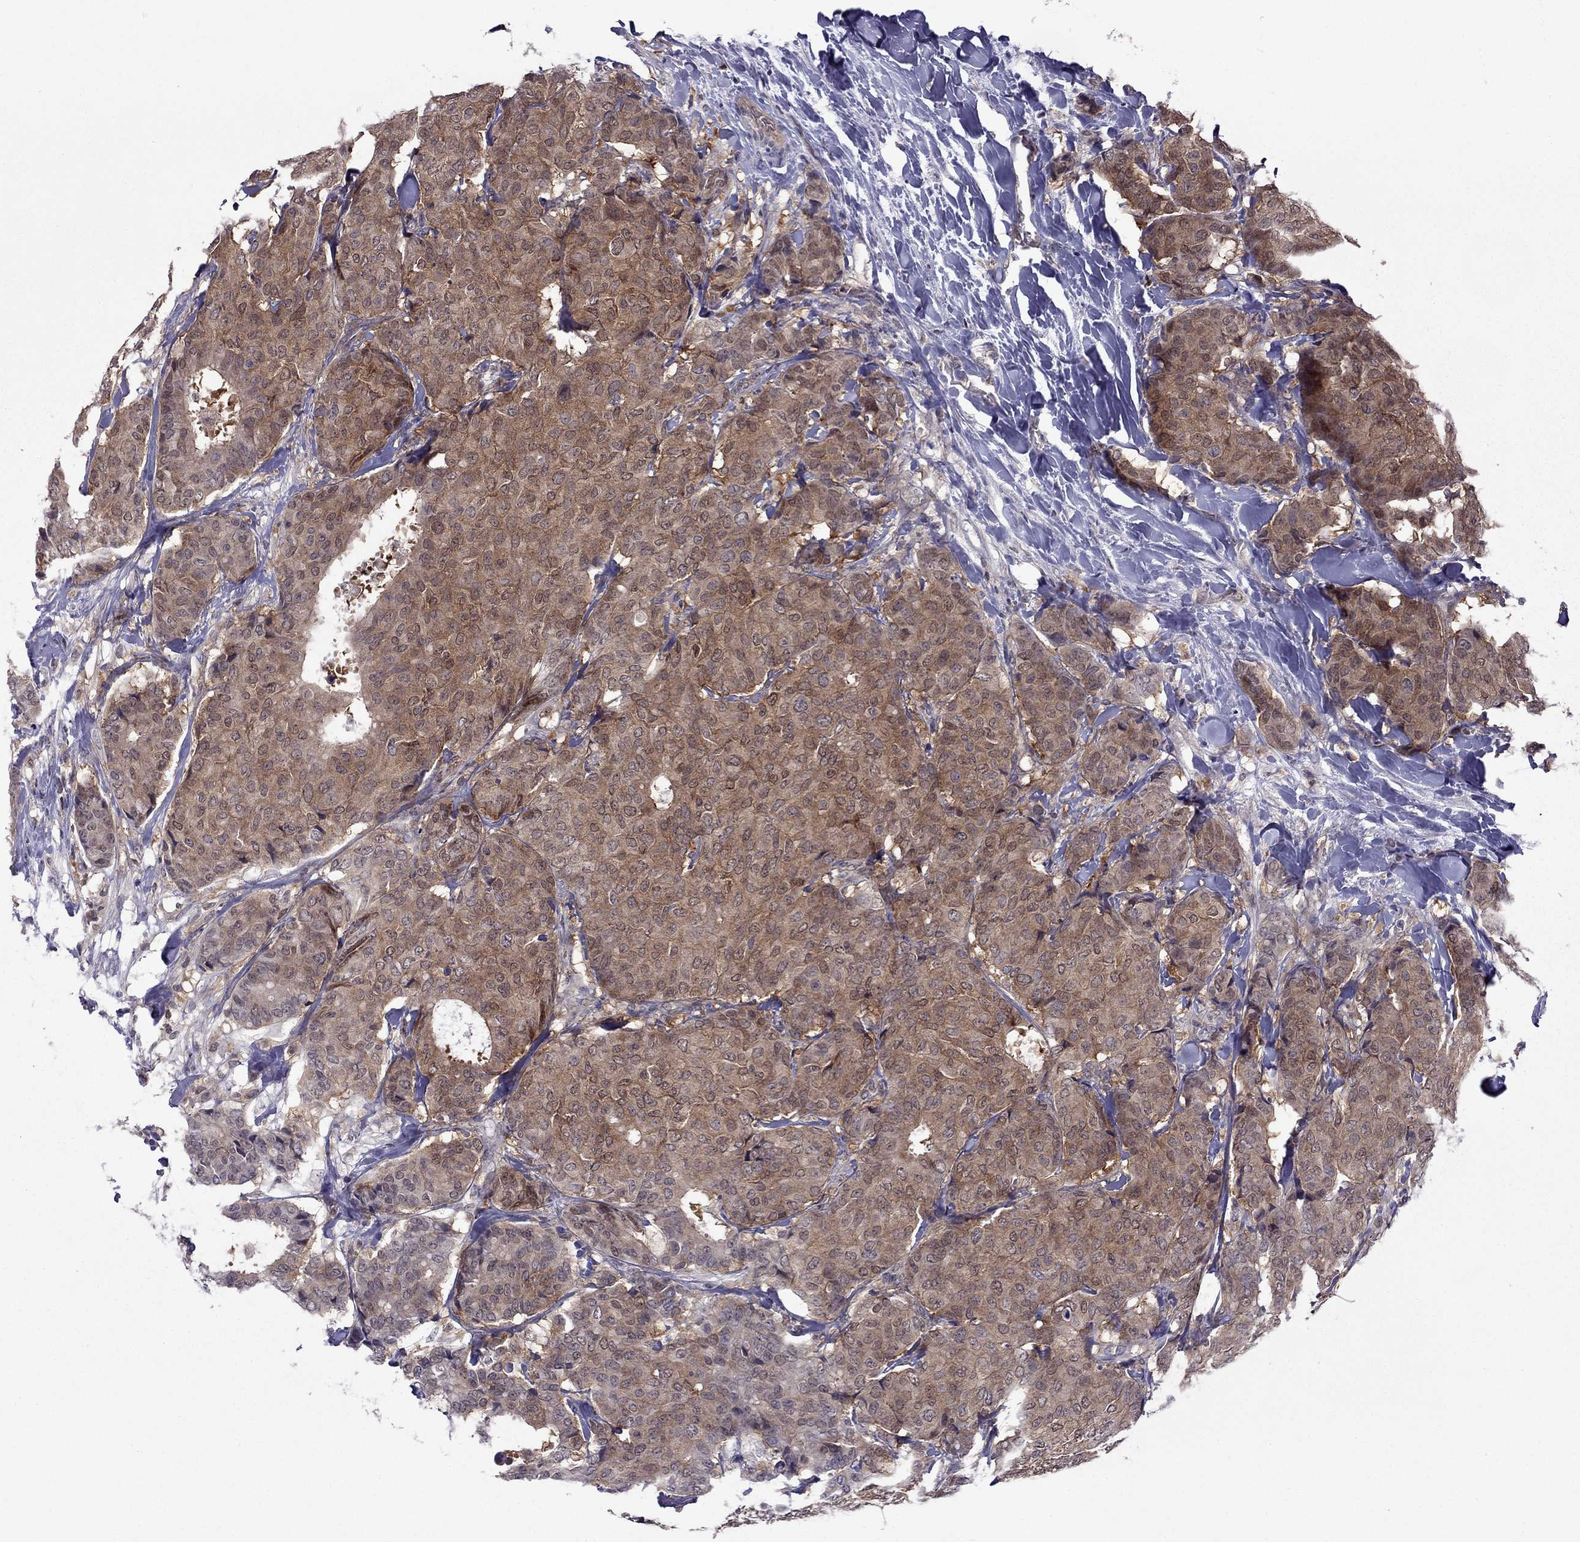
{"staining": {"intensity": "moderate", "quantity": ">75%", "location": "cytoplasmic/membranous"}, "tissue": "breast cancer", "cell_type": "Tumor cells", "image_type": "cancer", "snomed": [{"axis": "morphology", "description": "Duct carcinoma"}, {"axis": "topography", "description": "Breast"}], "caption": "An immunohistochemistry (IHC) photomicrograph of tumor tissue is shown. Protein staining in brown shows moderate cytoplasmic/membranous positivity in breast cancer (infiltrating ductal carcinoma) within tumor cells.", "gene": "CDK5", "patient": {"sex": "female", "age": 75}}